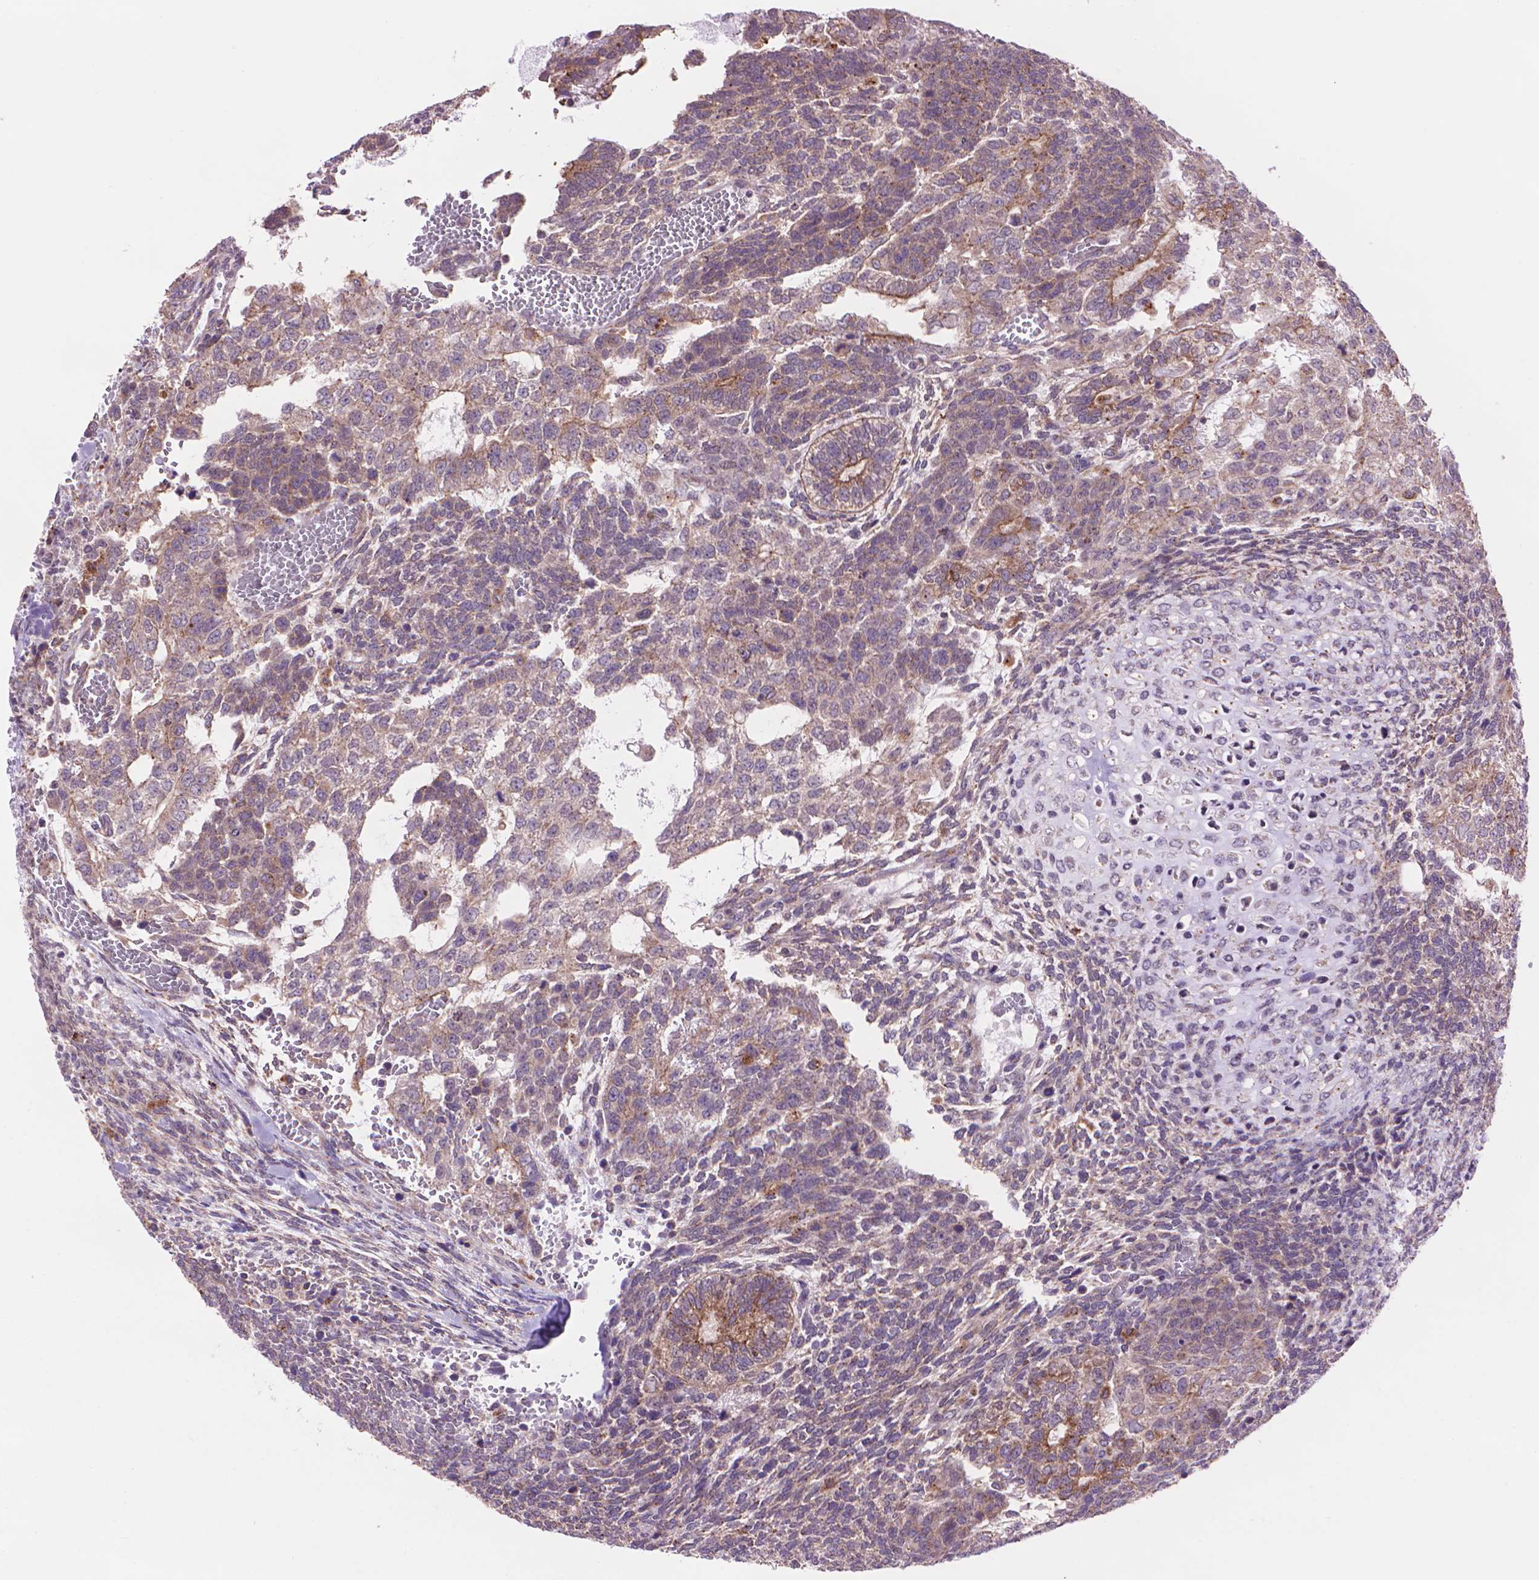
{"staining": {"intensity": "moderate", "quantity": "25%-75%", "location": "cytoplasmic/membranous"}, "tissue": "testis cancer", "cell_type": "Tumor cells", "image_type": "cancer", "snomed": [{"axis": "morphology", "description": "Normal tissue, NOS"}, {"axis": "morphology", "description": "Carcinoma, Embryonal, NOS"}, {"axis": "topography", "description": "Testis"}, {"axis": "topography", "description": "Epididymis"}], "caption": "Immunohistochemical staining of human testis cancer demonstrates medium levels of moderate cytoplasmic/membranous protein staining in approximately 25%-75% of tumor cells. (Stains: DAB (3,3'-diaminobenzidine) in brown, nuclei in blue, Microscopy: brightfield microscopy at high magnification).", "gene": "GLB1", "patient": {"sex": "male", "age": 23}}